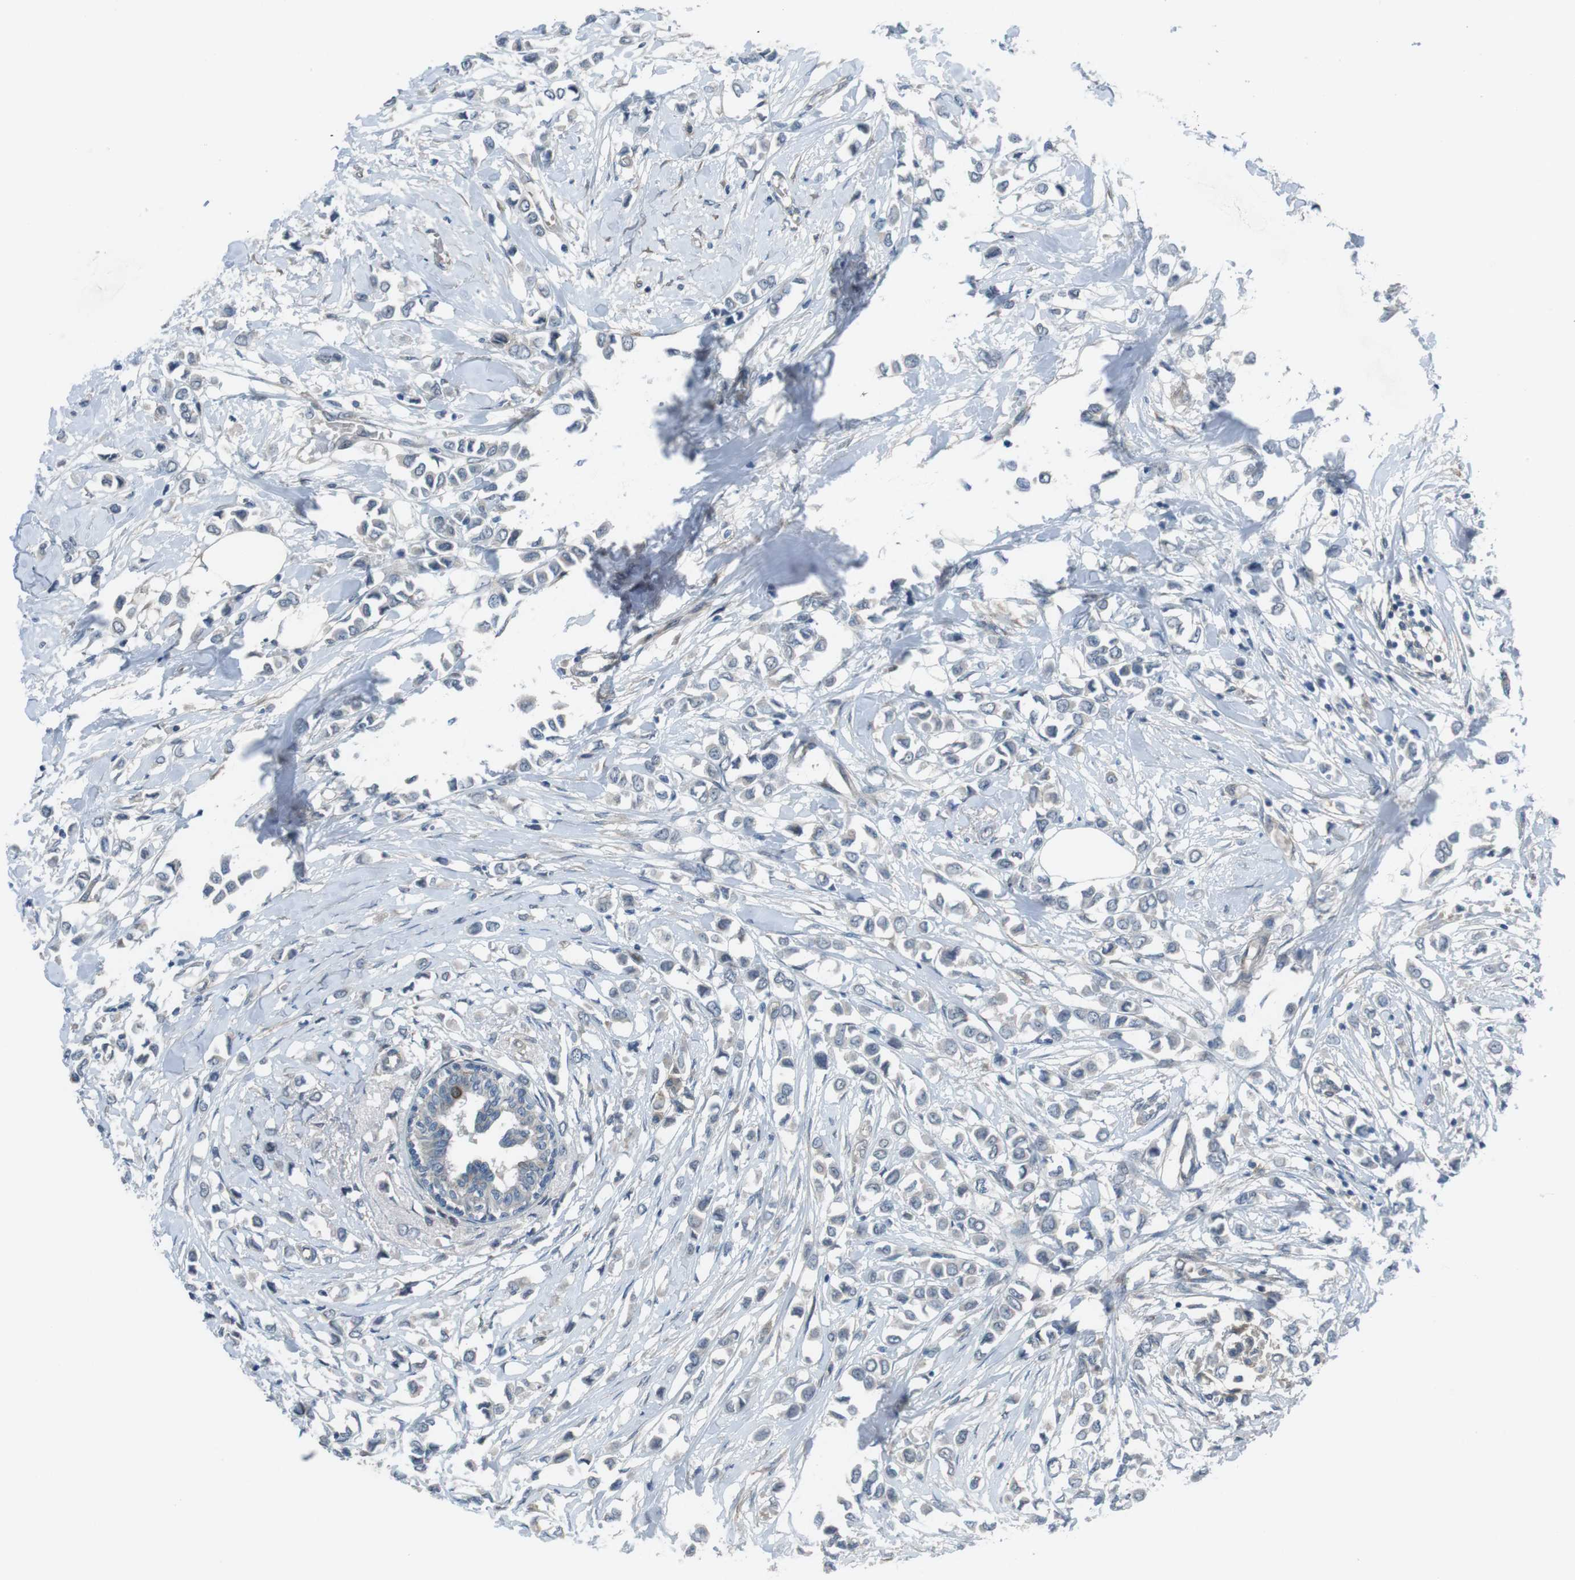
{"staining": {"intensity": "negative", "quantity": "none", "location": "none"}, "tissue": "breast cancer", "cell_type": "Tumor cells", "image_type": "cancer", "snomed": [{"axis": "morphology", "description": "Lobular carcinoma"}, {"axis": "topography", "description": "Breast"}], "caption": "Micrograph shows no protein staining in tumor cells of lobular carcinoma (breast) tissue. The staining was performed using DAB to visualize the protein expression in brown, while the nuclei were stained in blue with hematoxylin (Magnification: 20x).", "gene": "ANK2", "patient": {"sex": "female", "age": 51}}